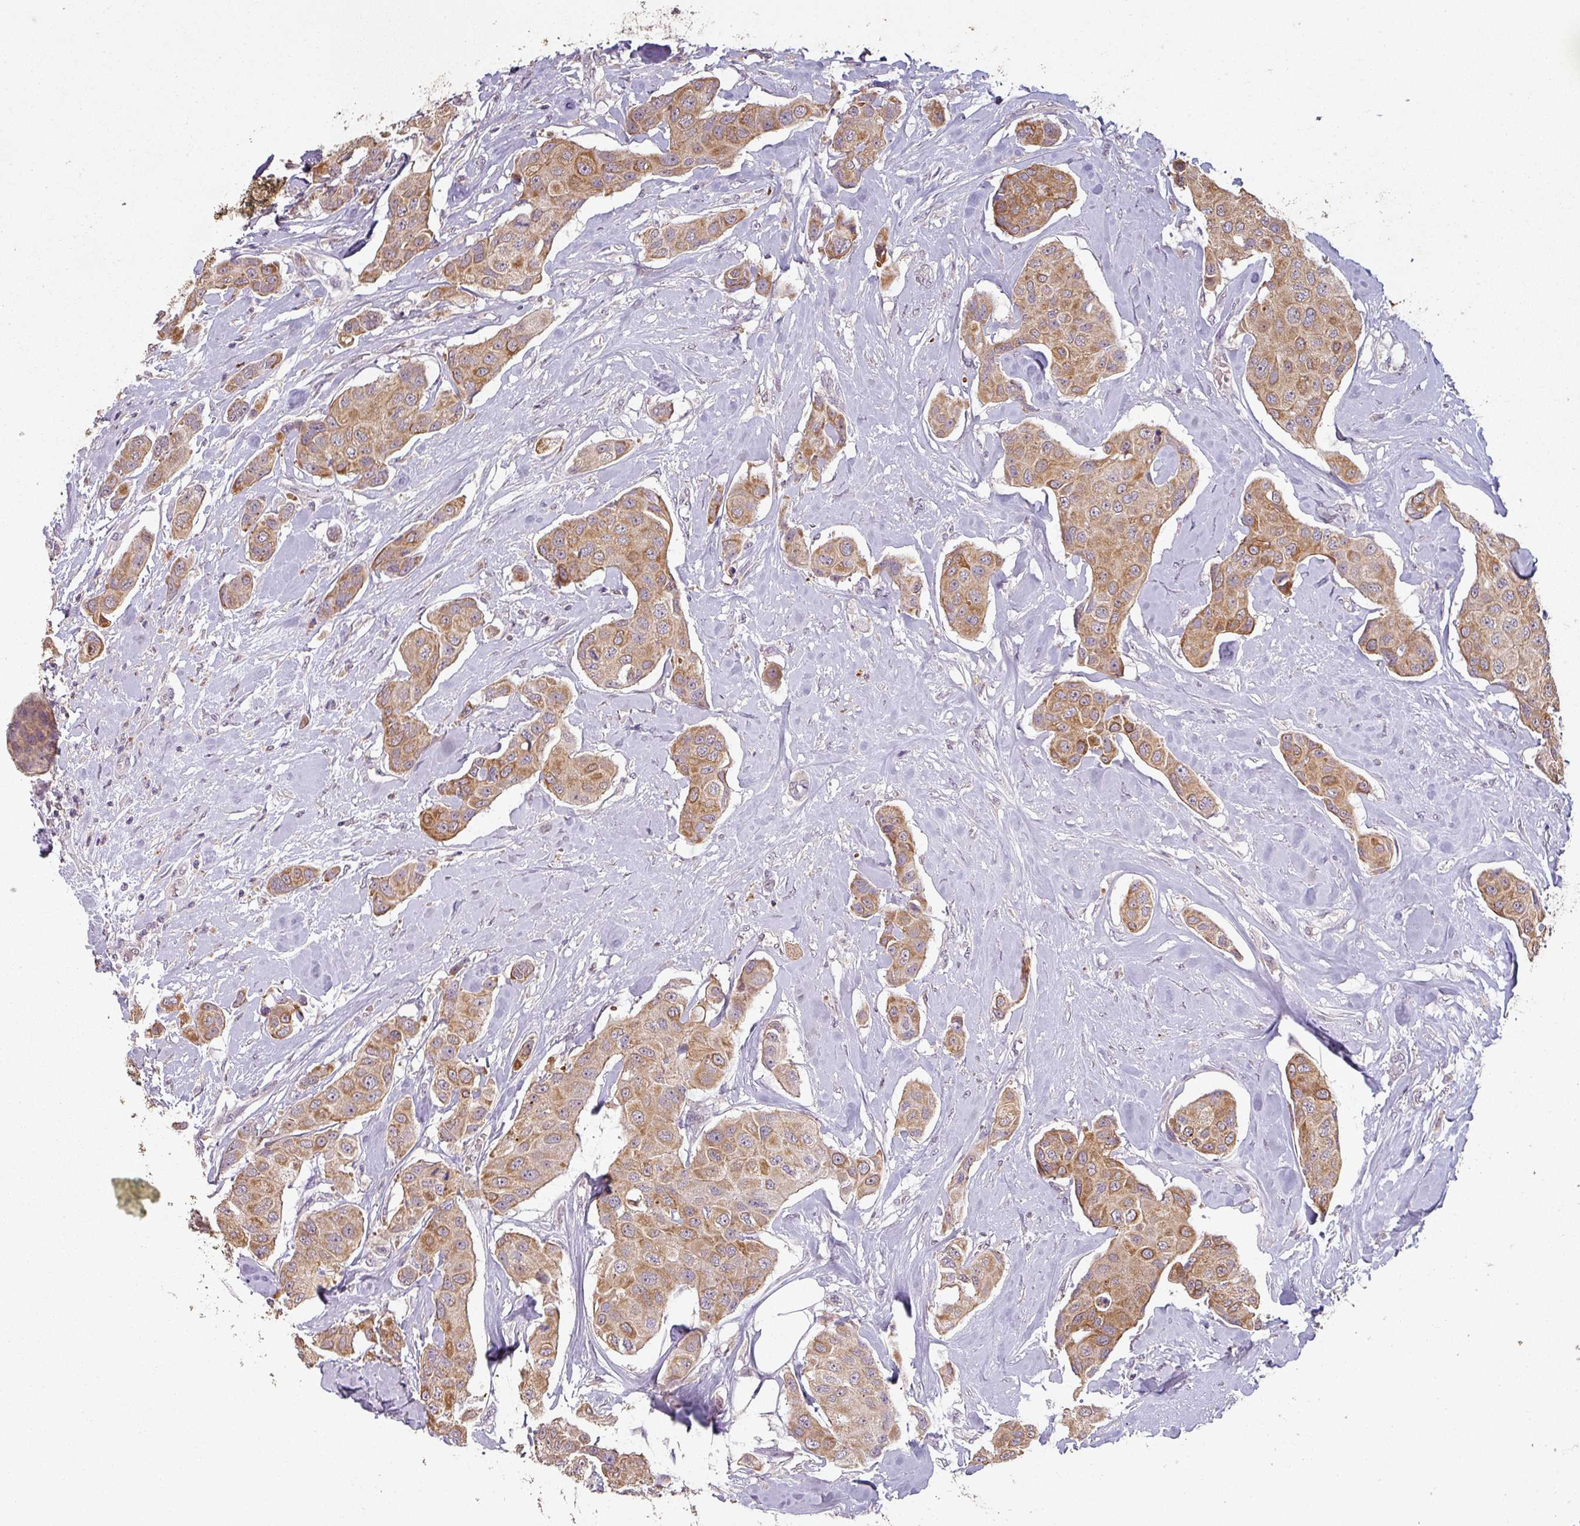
{"staining": {"intensity": "moderate", "quantity": ">75%", "location": "cytoplasmic/membranous"}, "tissue": "breast cancer", "cell_type": "Tumor cells", "image_type": "cancer", "snomed": [{"axis": "morphology", "description": "Duct carcinoma"}, {"axis": "topography", "description": "Breast"}, {"axis": "topography", "description": "Lymph node"}], "caption": "Tumor cells display medium levels of moderate cytoplasmic/membranous staining in approximately >75% of cells in human breast cancer.", "gene": "LYPLA1", "patient": {"sex": "female", "age": 80}}